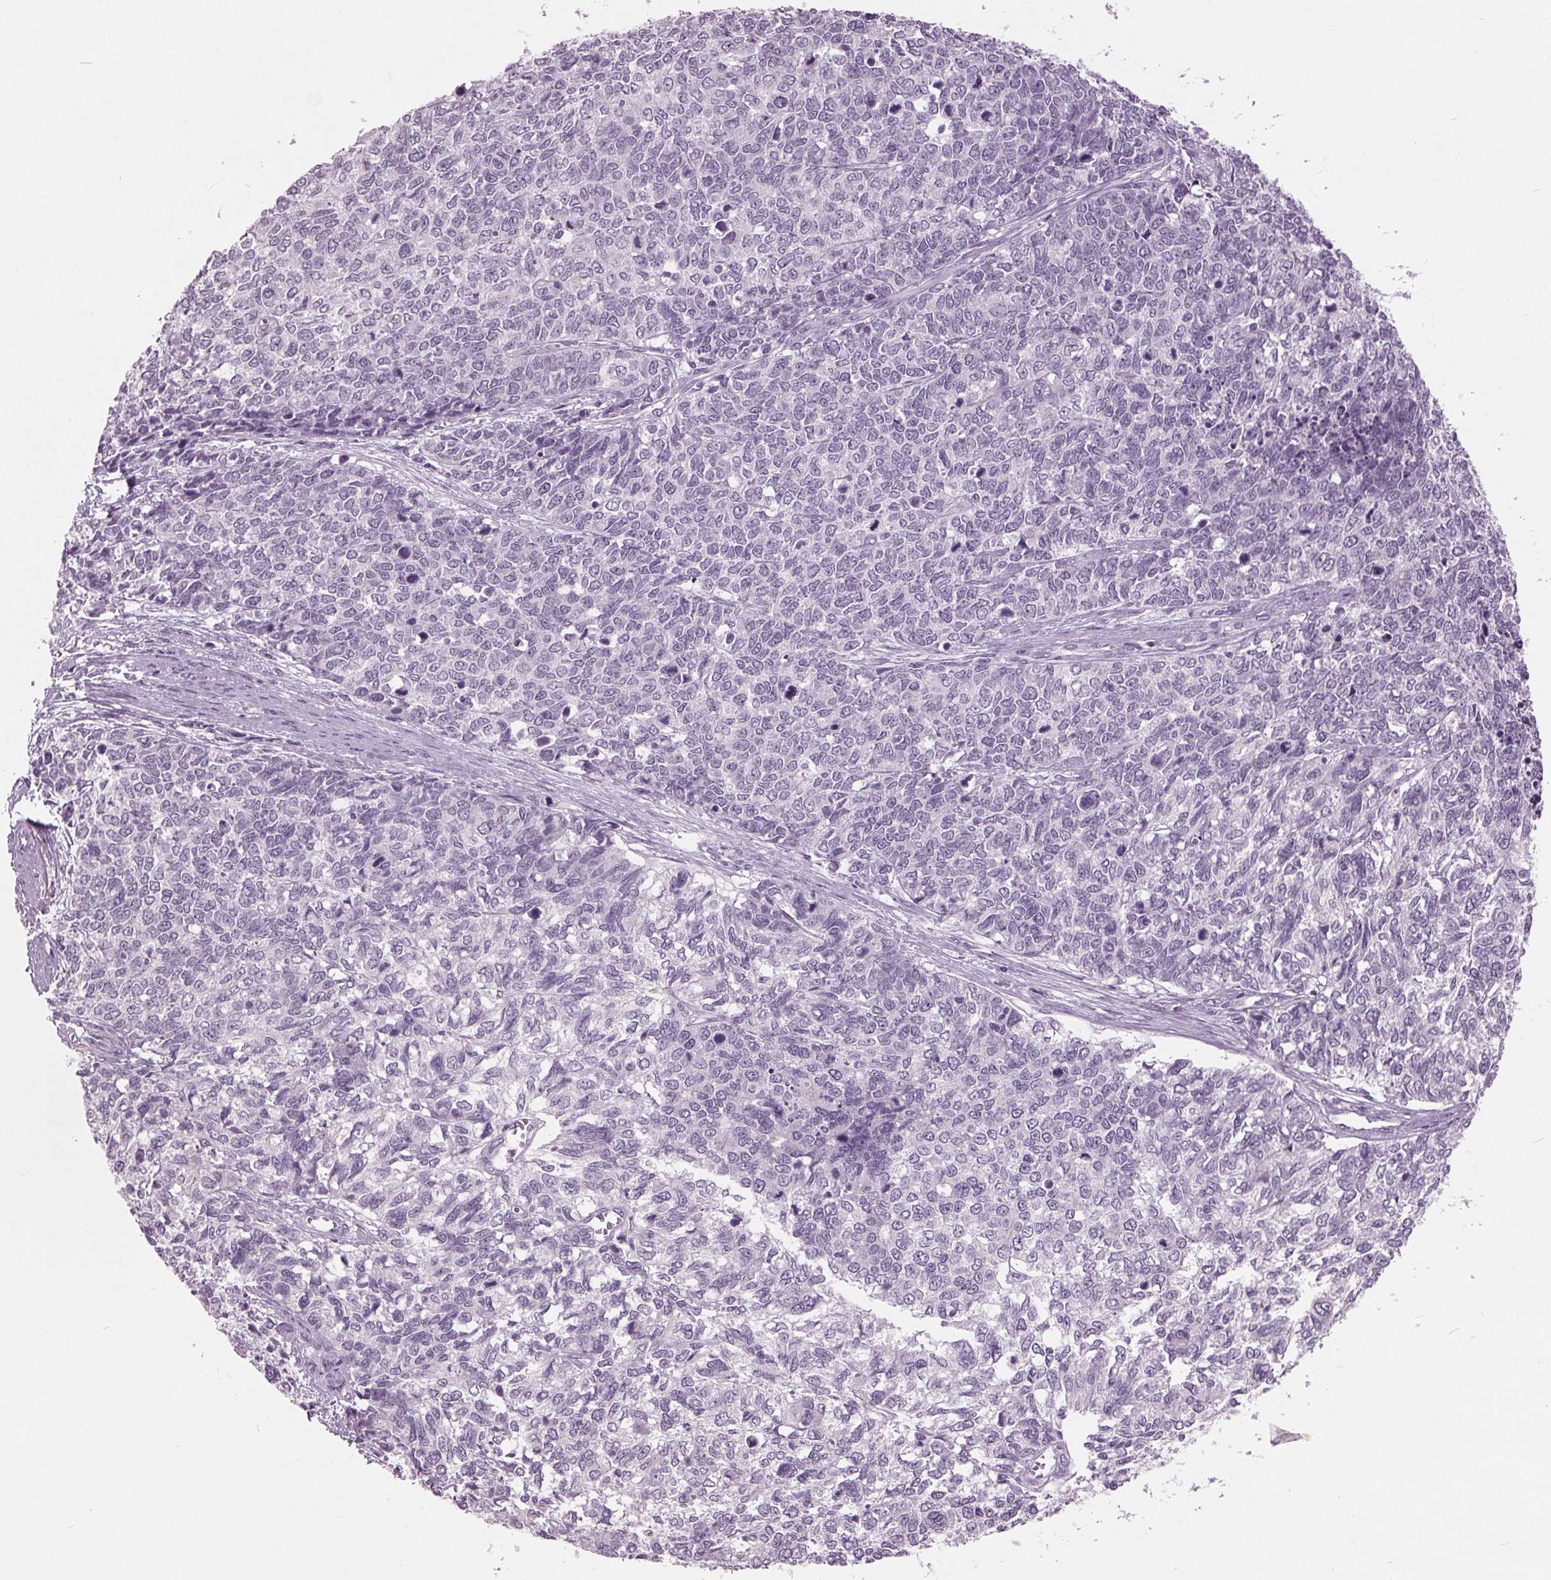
{"staining": {"intensity": "negative", "quantity": "none", "location": "none"}, "tissue": "cervical cancer", "cell_type": "Tumor cells", "image_type": "cancer", "snomed": [{"axis": "morphology", "description": "Adenocarcinoma, NOS"}, {"axis": "topography", "description": "Cervix"}], "caption": "Tumor cells are negative for protein expression in human cervical adenocarcinoma.", "gene": "AMBP", "patient": {"sex": "female", "age": 63}}